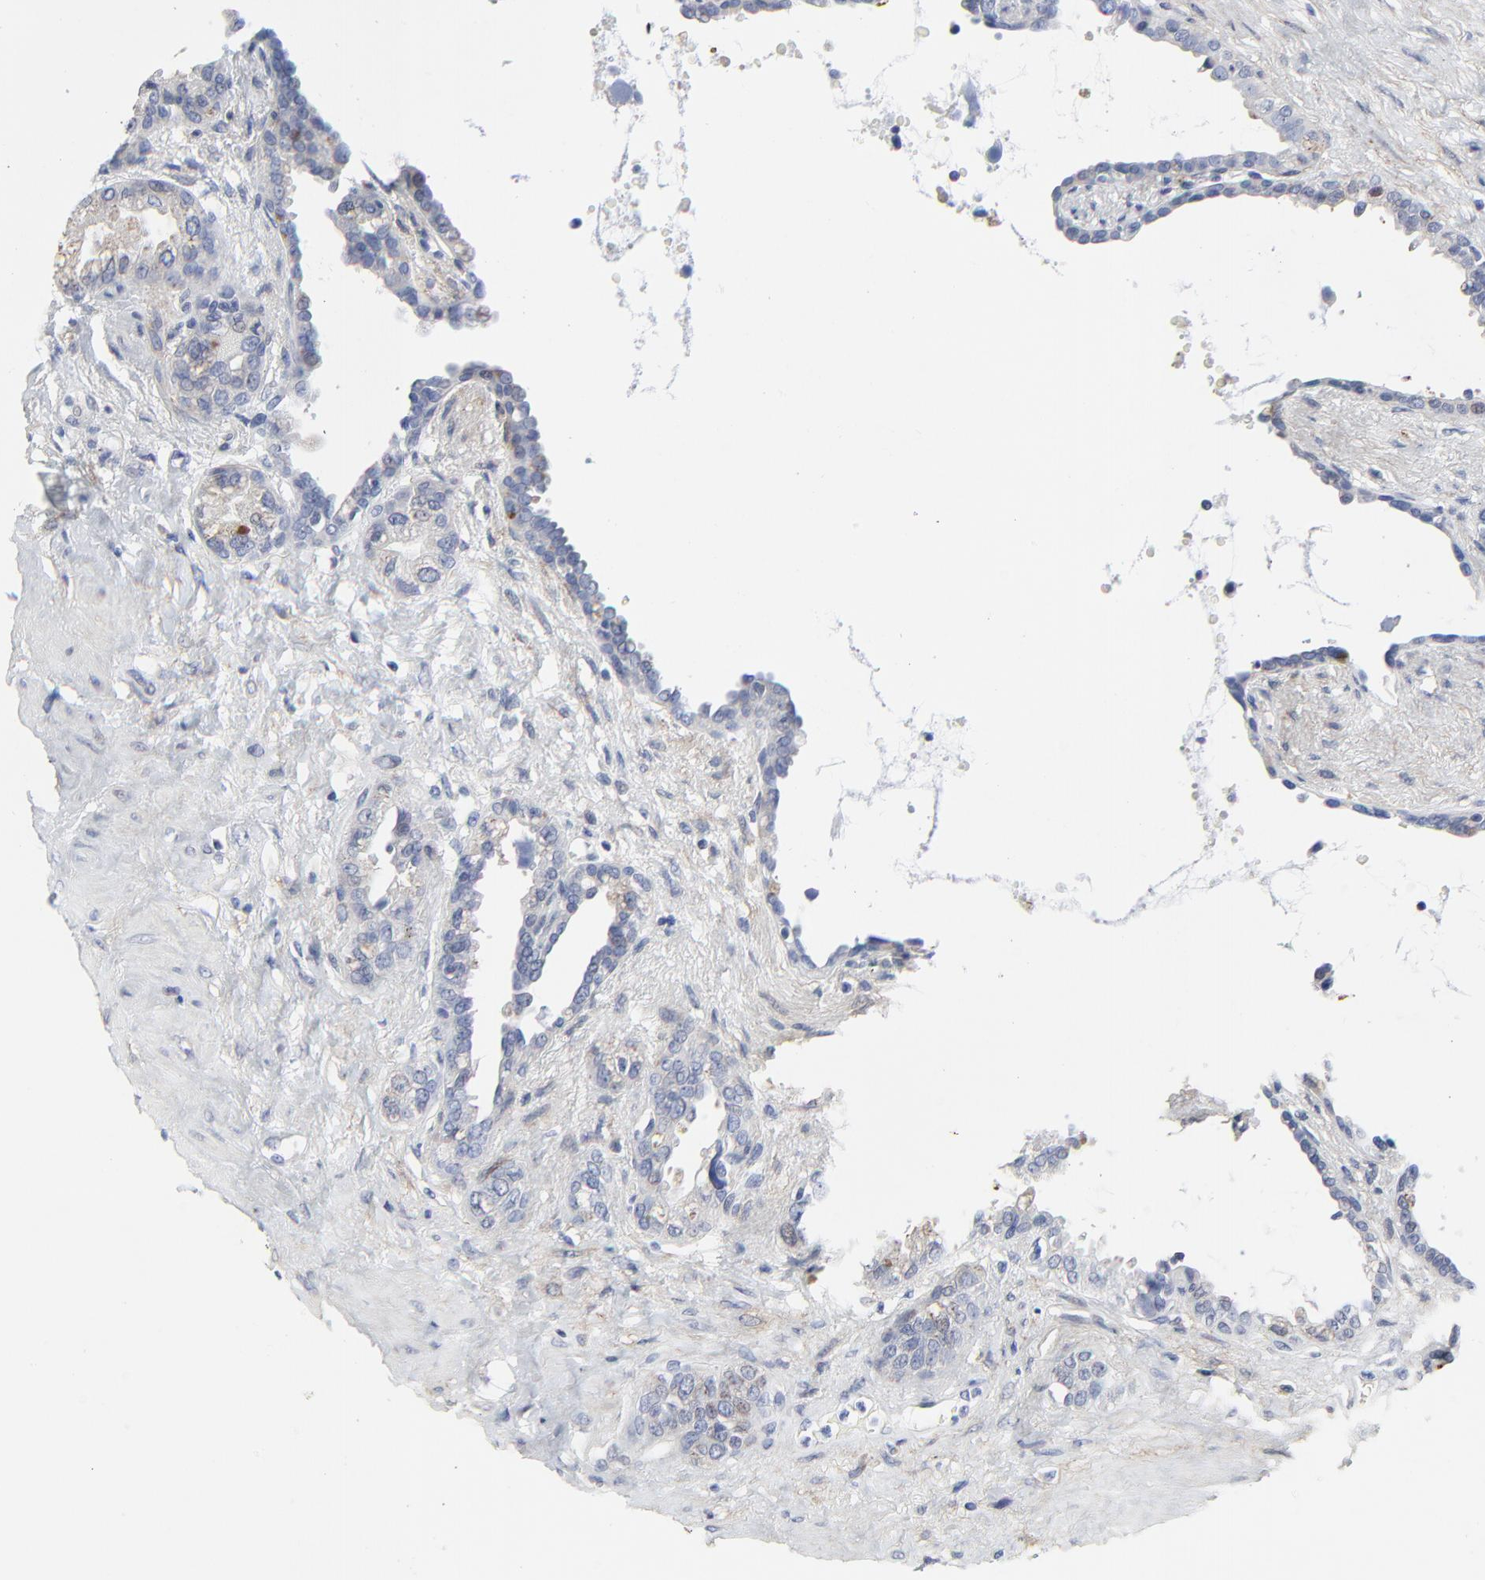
{"staining": {"intensity": "negative", "quantity": "none", "location": "none"}, "tissue": "seminal vesicle", "cell_type": "Glandular cells", "image_type": "normal", "snomed": [{"axis": "morphology", "description": "Normal tissue, NOS"}, {"axis": "topography", "description": "Seminal veicle"}], "caption": "Immunohistochemical staining of unremarkable seminal vesicle shows no significant expression in glandular cells. The staining is performed using DAB brown chromogen with nuclei counter-stained in using hematoxylin.", "gene": "NLGN3", "patient": {"sex": "male", "age": 61}}